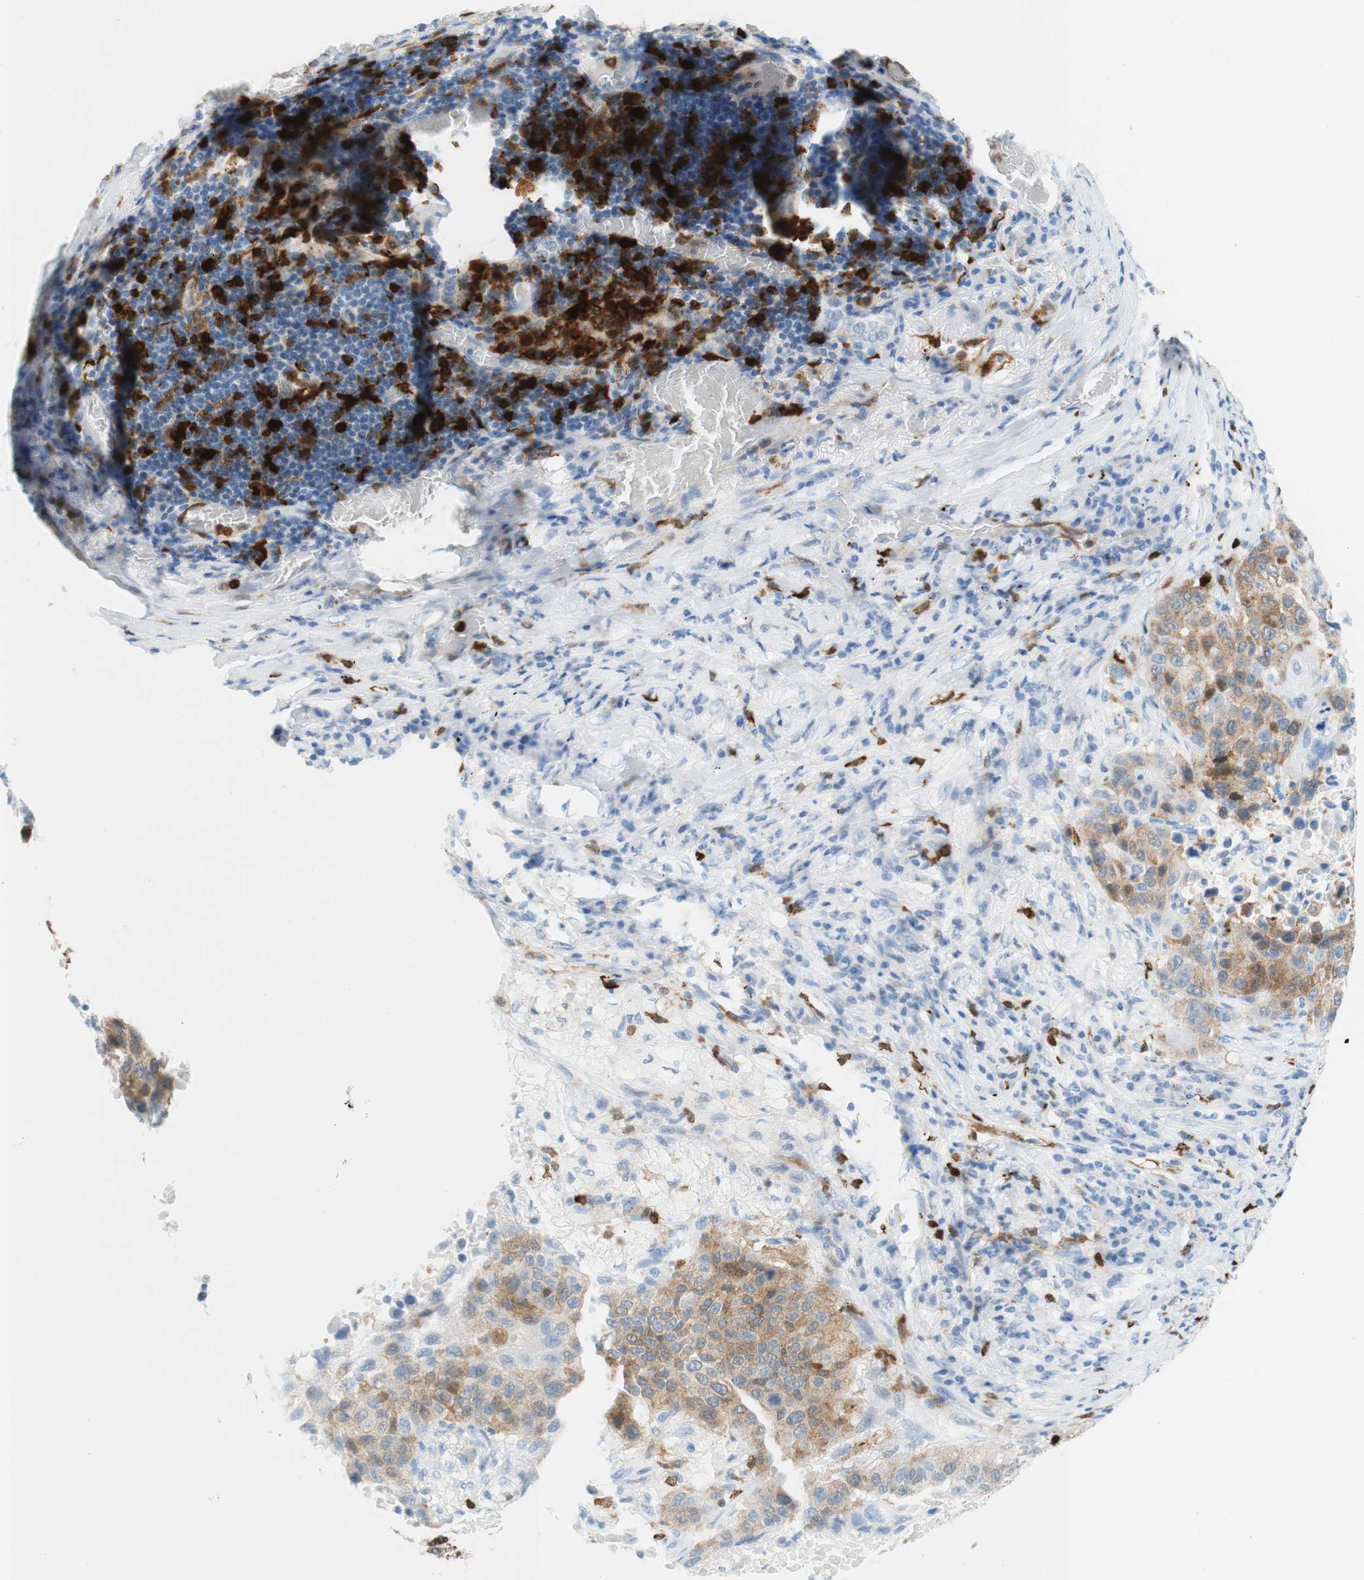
{"staining": {"intensity": "weak", "quantity": ">75%", "location": "cytoplasmic/membranous"}, "tissue": "lung cancer", "cell_type": "Tumor cells", "image_type": "cancer", "snomed": [{"axis": "morphology", "description": "Squamous cell carcinoma, NOS"}, {"axis": "topography", "description": "Lung"}], "caption": "Immunohistochemical staining of human squamous cell carcinoma (lung) displays low levels of weak cytoplasmic/membranous protein positivity in approximately >75% of tumor cells. Nuclei are stained in blue.", "gene": "STMN1", "patient": {"sex": "male", "age": 57}}